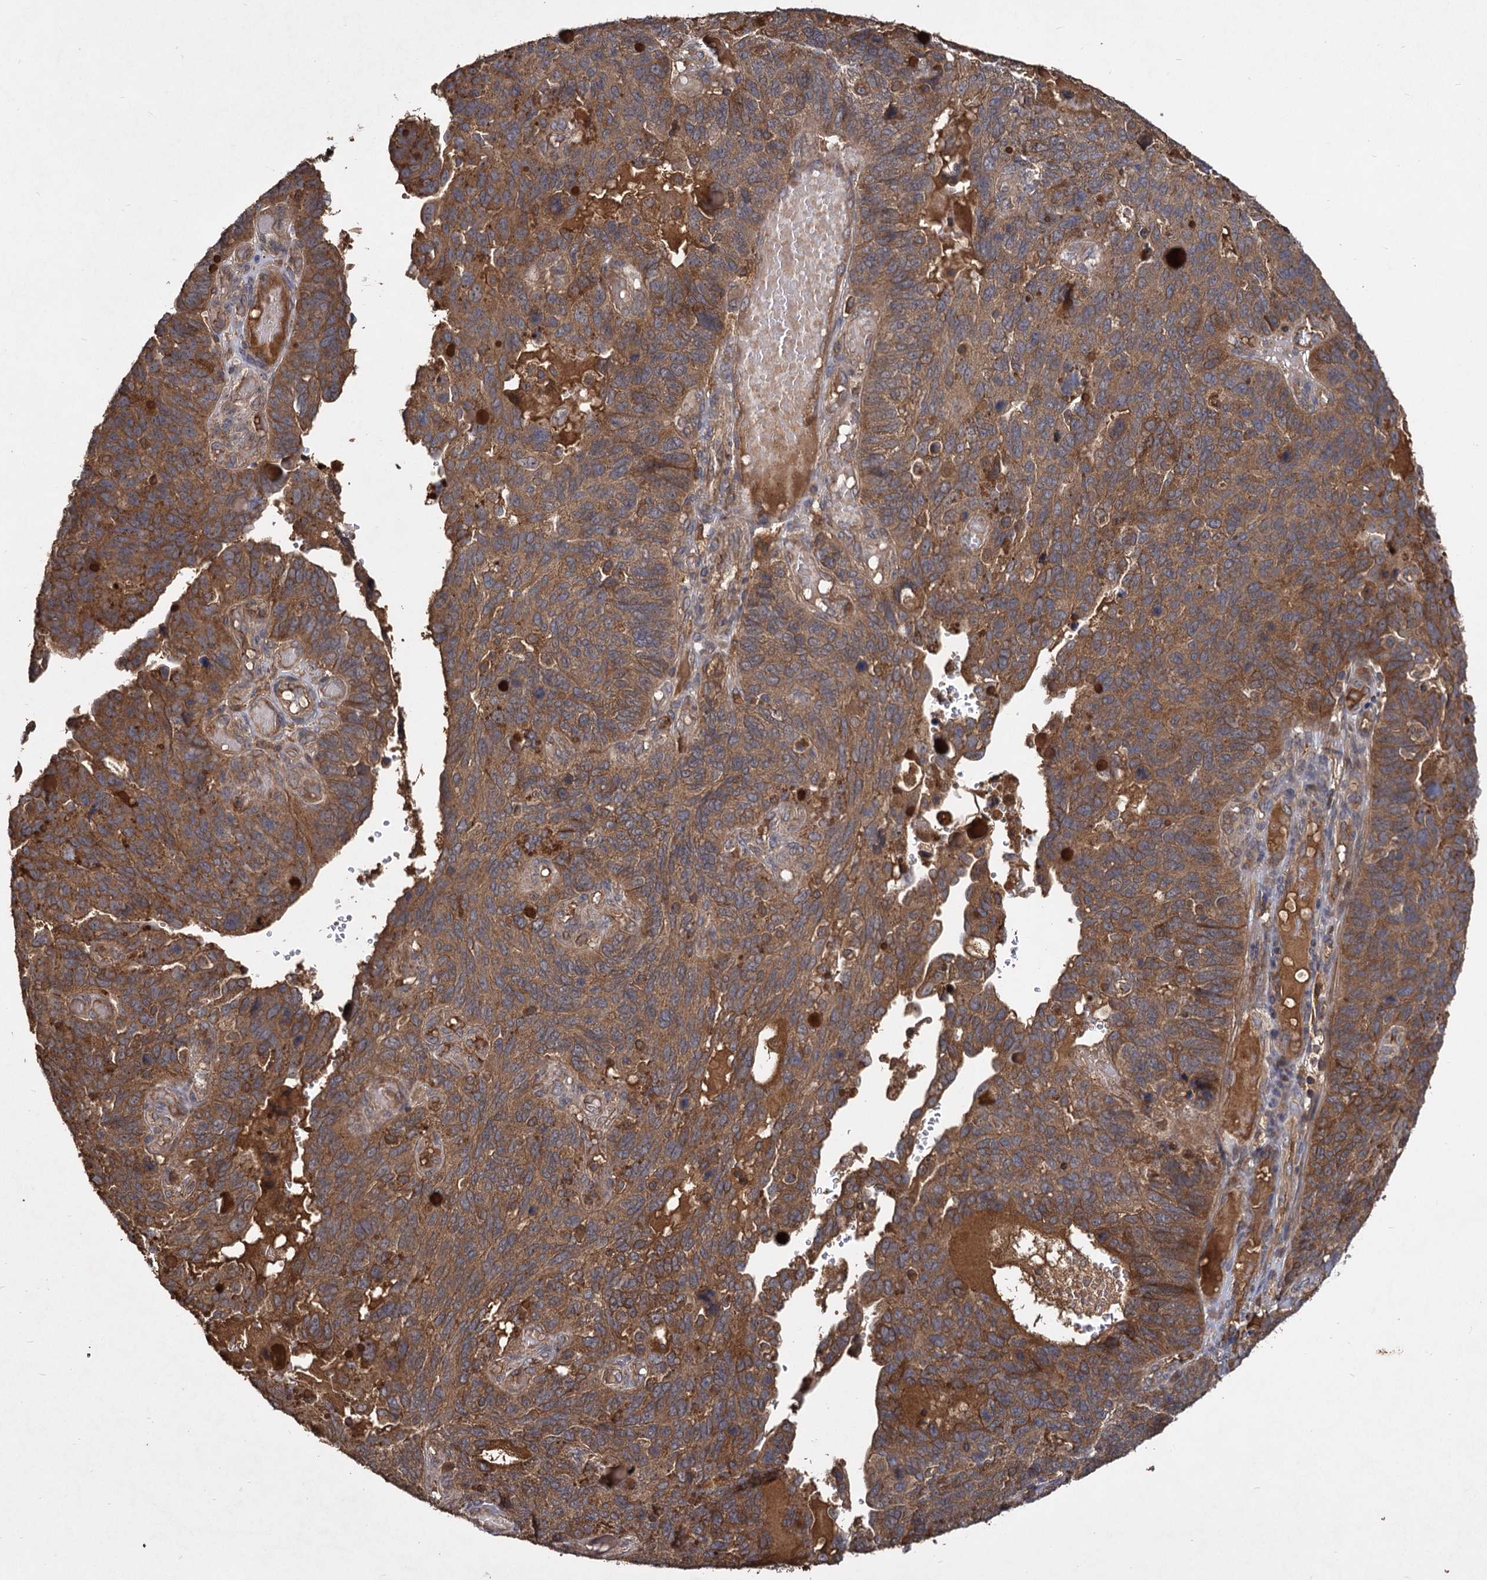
{"staining": {"intensity": "moderate", "quantity": ">75%", "location": "cytoplasmic/membranous"}, "tissue": "endometrial cancer", "cell_type": "Tumor cells", "image_type": "cancer", "snomed": [{"axis": "morphology", "description": "Adenocarcinoma, NOS"}, {"axis": "topography", "description": "Endometrium"}], "caption": "Tumor cells exhibit moderate cytoplasmic/membranous expression in approximately >75% of cells in endometrial adenocarcinoma.", "gene": "GCLC", "patient": {"sex": "female", "age": 66}}